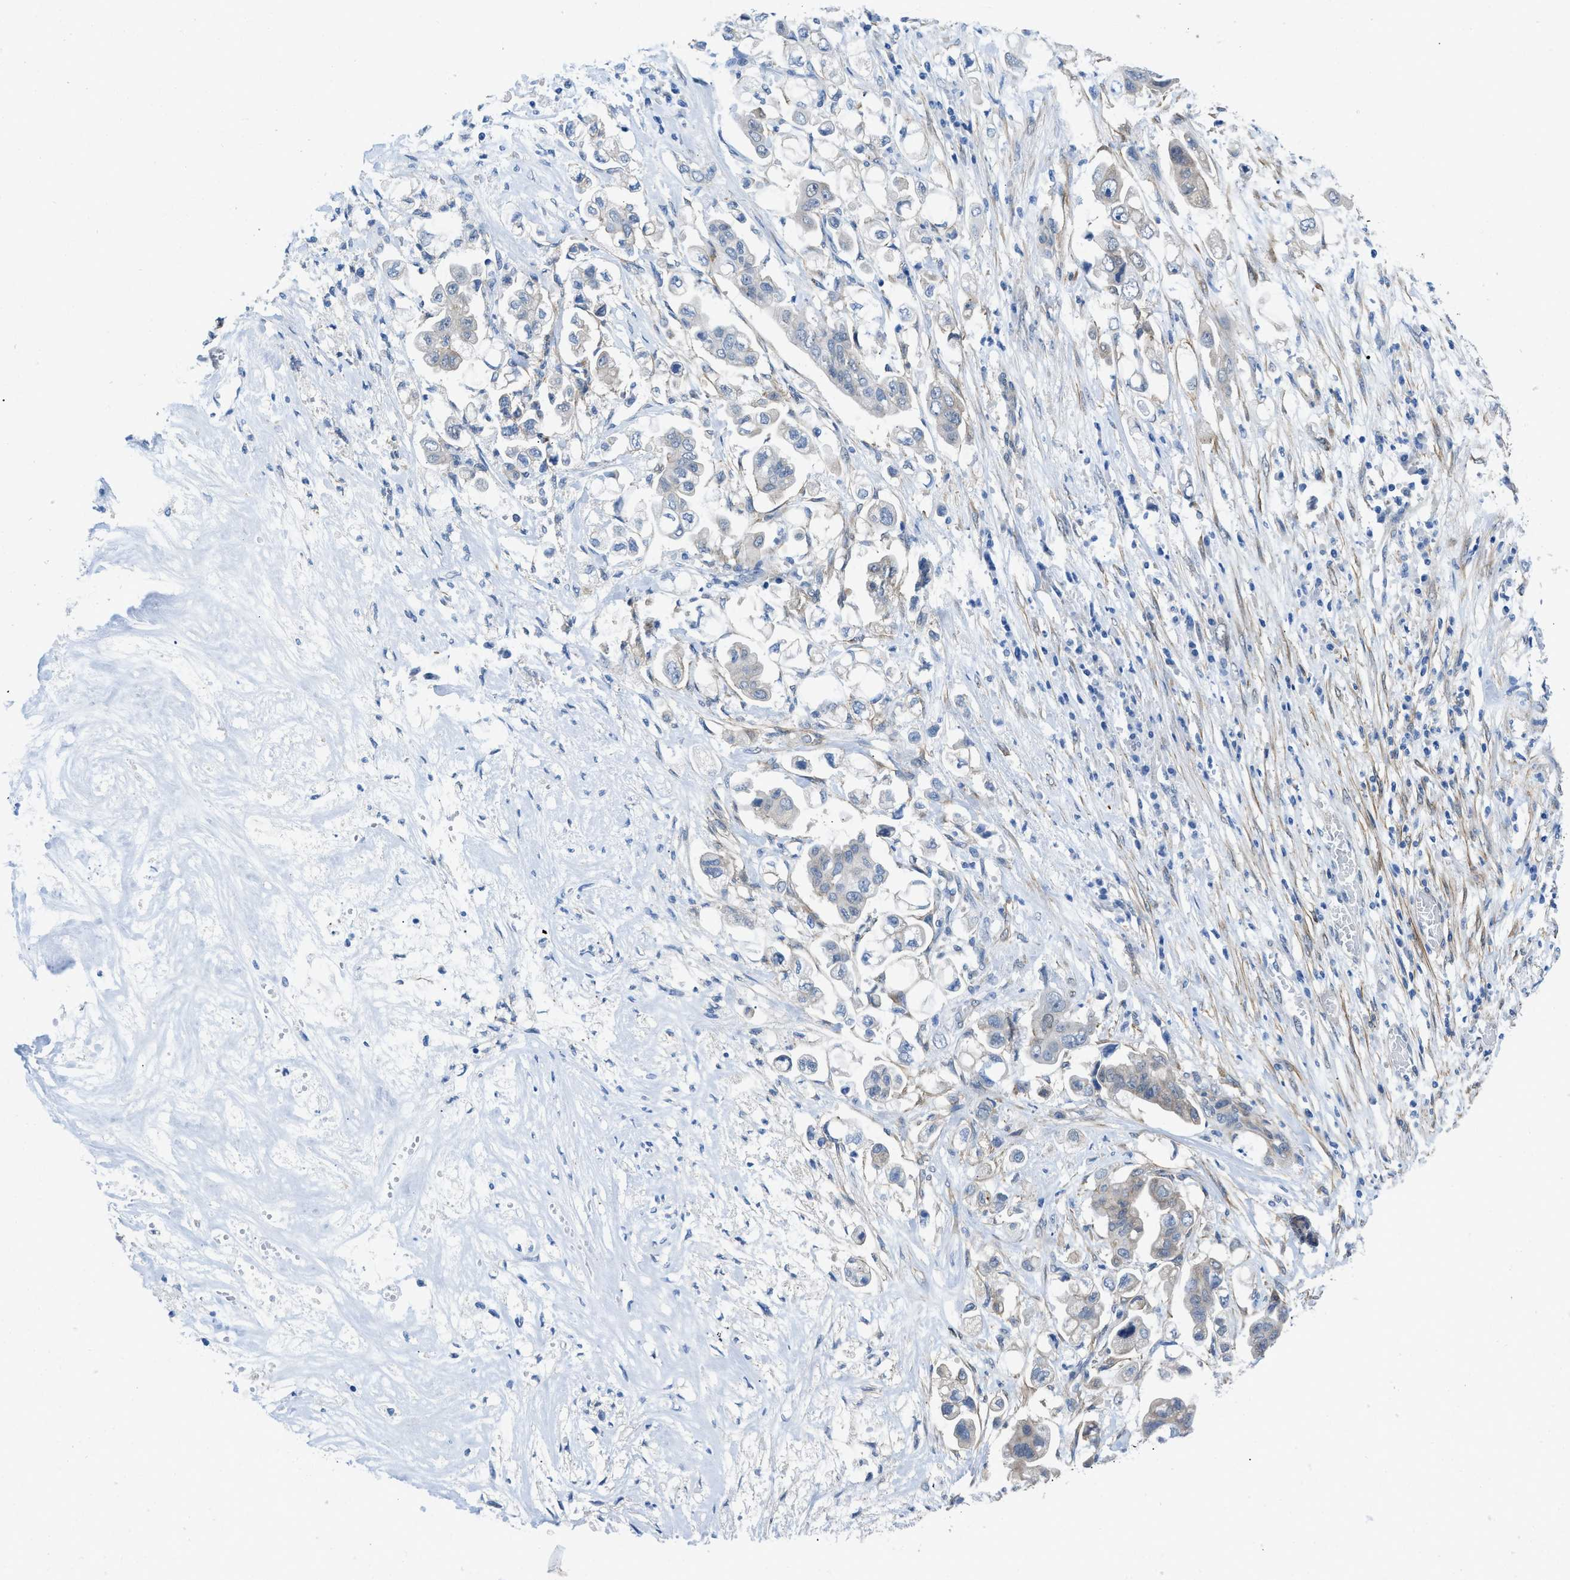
{"staining": {"intensity": "negative", "quantity": "none", "location": "none"}, "tissue": "stomach cancer", "cell_type": "Tumor cells", "image_type": "cancer", "snomed": [{"axis": "morphology", "description": "Adenocarcinoma, NOS"}, {"axis": "topography", "description": "Stomach"}], "caption": "Immunohistochemistry photomicrograph of stomach adenocarcinoma stained for a protein (brown), which shows no positivity in tumor cells.", "gene": "PDLIM5", "patient": {"sex": "male", "age": 62}}